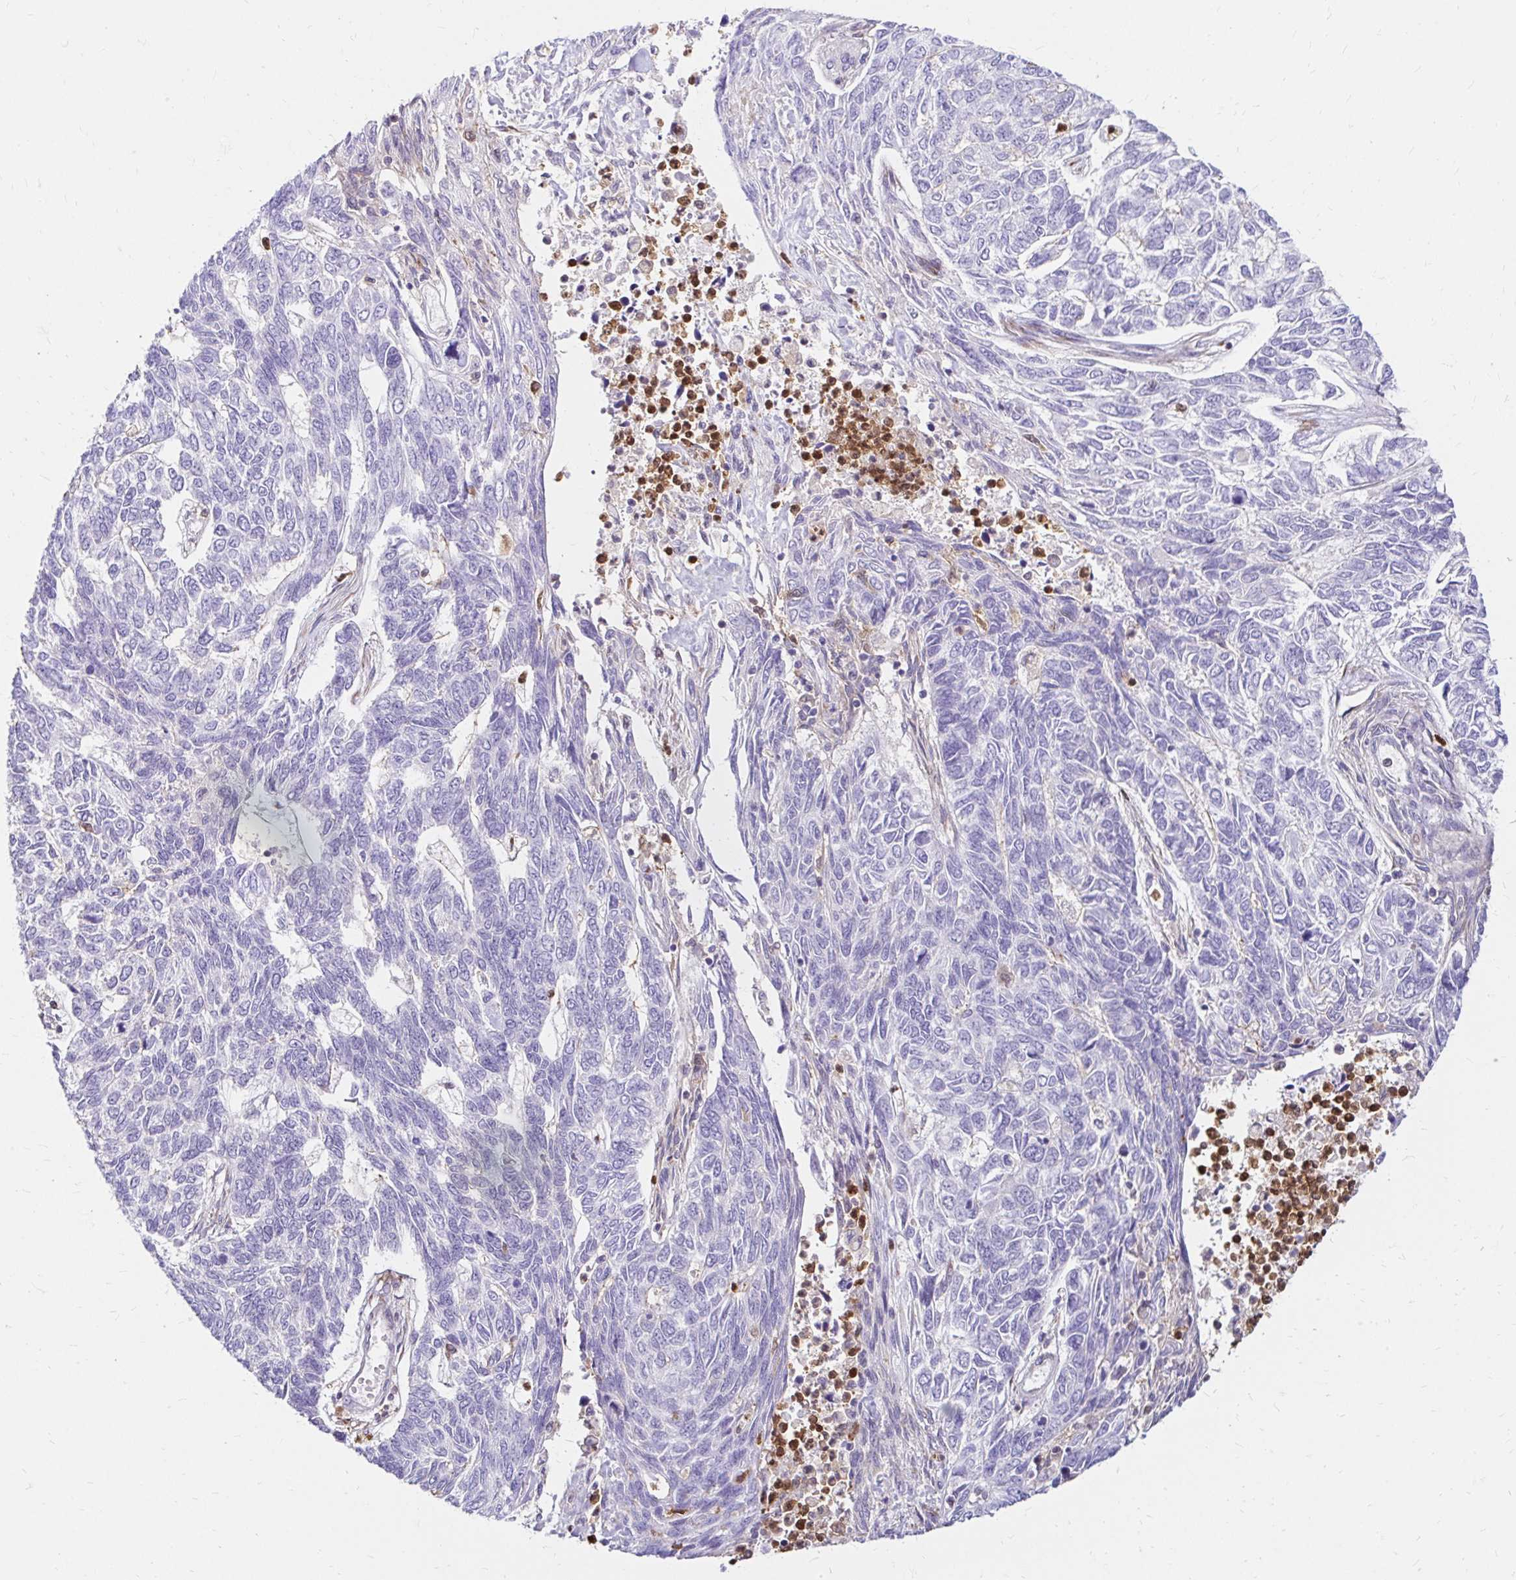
{"staining": {"intensity": "negative", "quantity": "none", "location": "none"}, "tissue": "skin cancer", "cell_type": "Tumor cells", "image_type": "cancer", "snomed": [{"axis": "morphology", "description": "Basal cell carcinoma"}, {"axis": "topography", "description": "Skin"}], "caption": "Human skin cancer stained for a protein using immunohistochemistry displays no staining in tumor cells.", "gene": "PYCARD", "patient": {"sex": "female", "age": 65}}